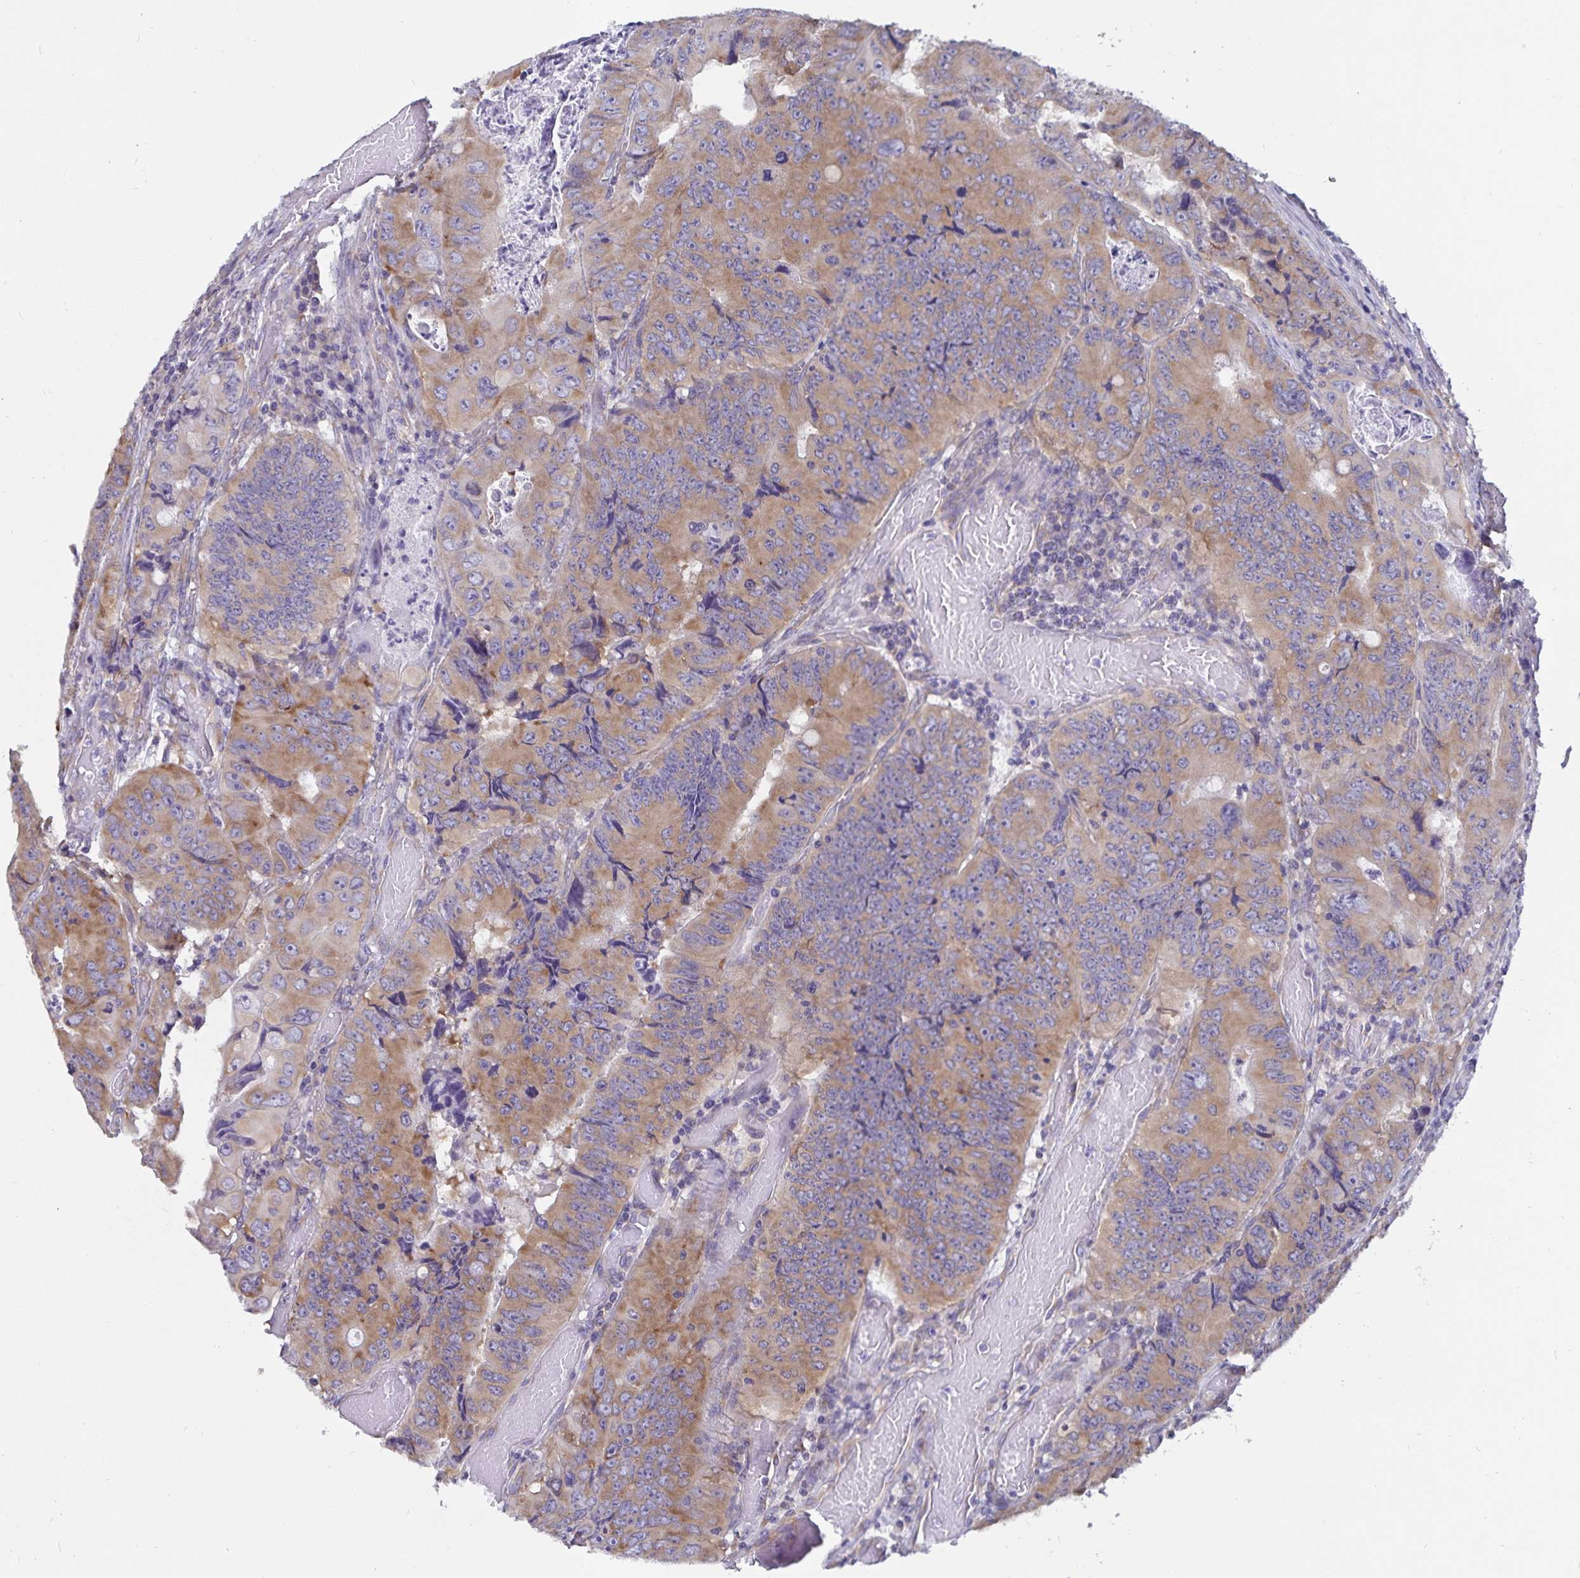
{"staining": {"intensity": "moderate", "quantity": ">75%", "location": "cytoplasmic/membranous"}, "tissue": "colorectal cancer", "cell_type": "Tumor cells", "image_type": "cancer", "snomed": [{"axis": "morphology", "description": "Adenocarcinoma, NOS"}, {"axis": "topography", "description": "Colon"}], "caption": "Approximately >75% of tumor cells in colorectal cancer display moderate cytoplasmic/membranous protein positivity as visualized by brown immunohistochemical staining.", "gene": "FAM120A", "patient": {"sex": "female", "age": 84}}